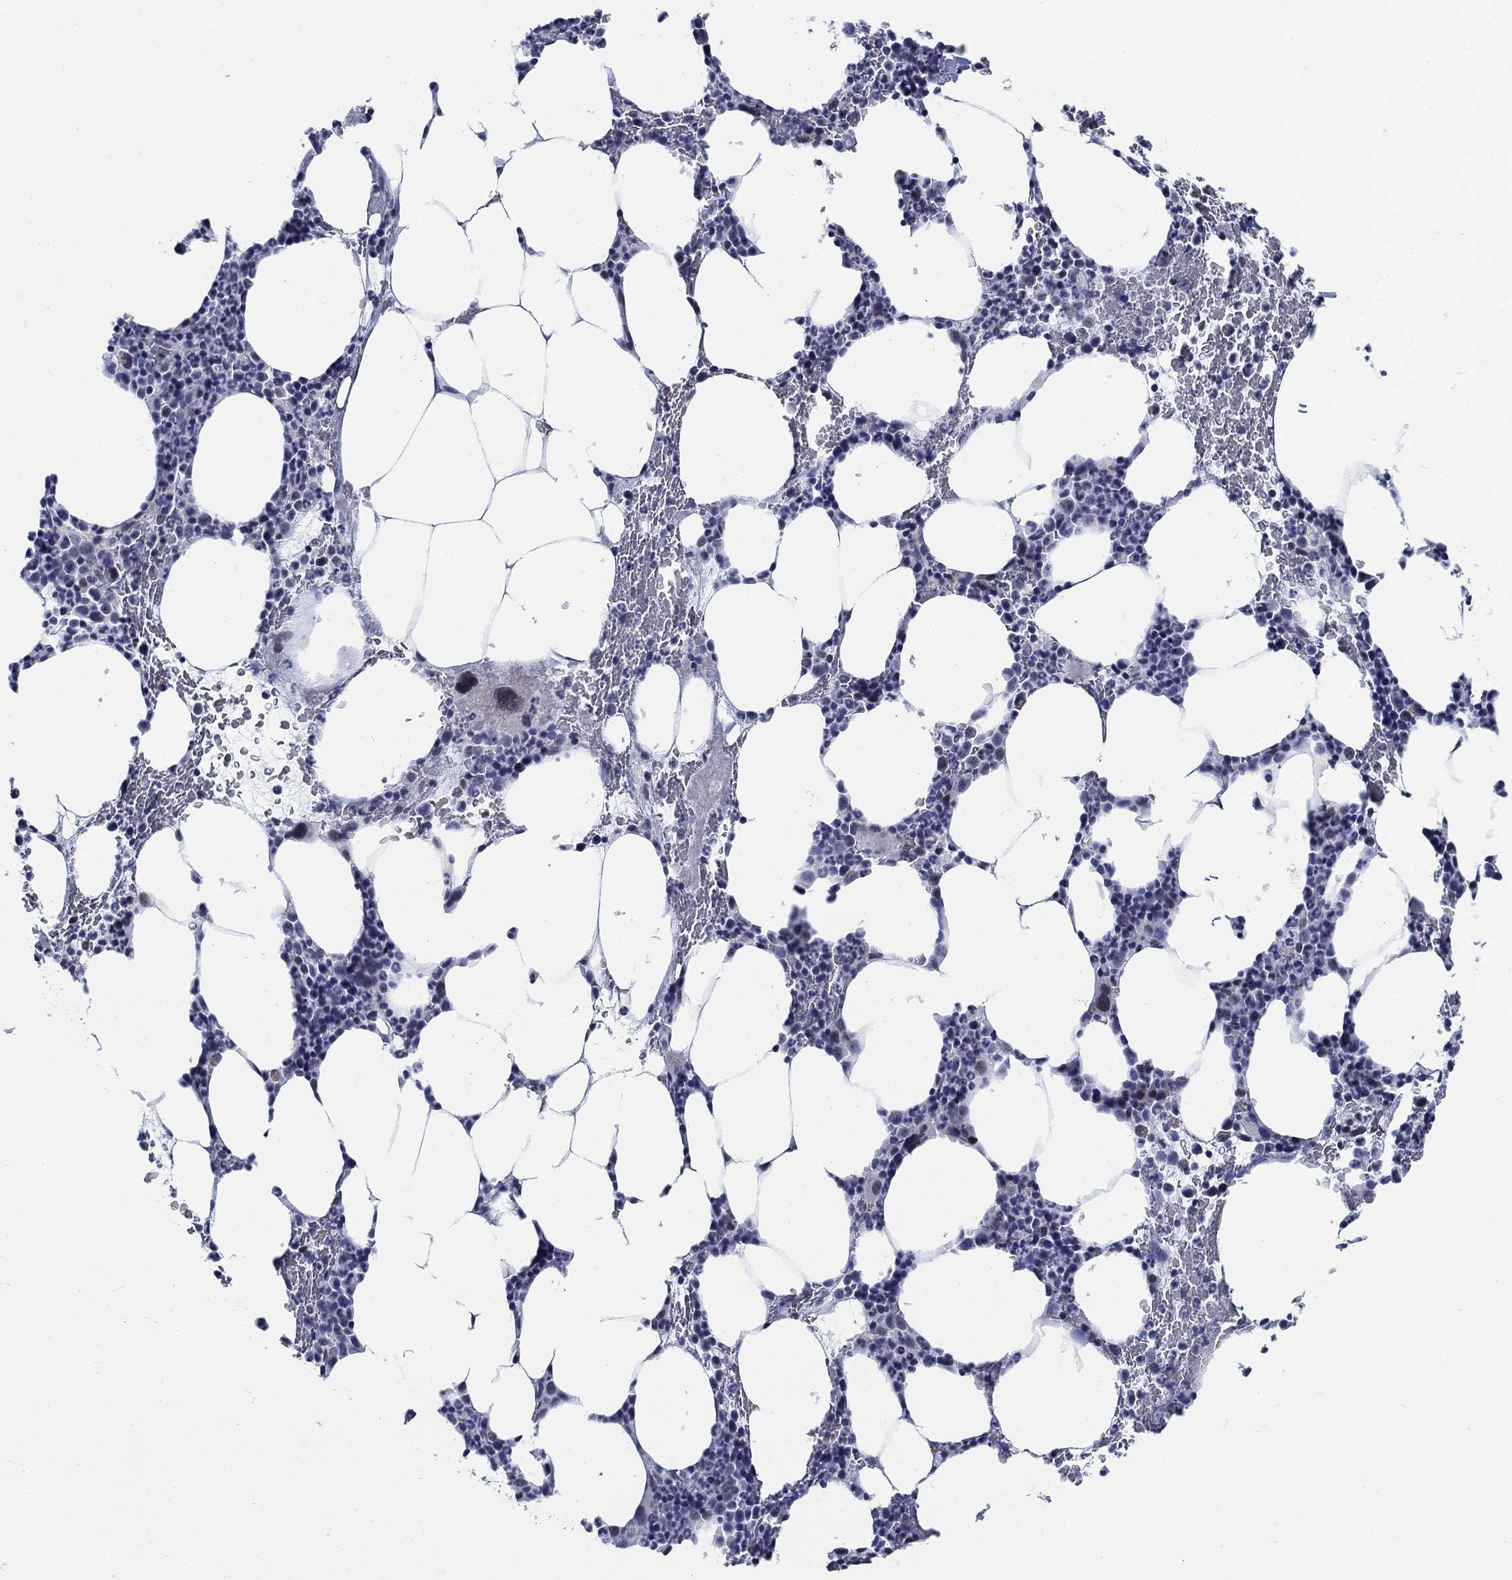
{"staining": {"intensity": "negative", "quantity": "none", "location": "none"}, "tissue": "bone marrow", "cell_type": "Hematopoietic cells", "image_type": "normal", "snomed": [{"axis": "morphology", "description": "Normal tissue, NOS"}, {"axis": "topography", "description": "Bone marrow"}], "caption": "A micrograph of bone marrow stained for a protein reveals no brown staining in hematopoietic cells. (Immunohistochemistry, brightfield microscopy, high magnification).", "gene": "NEU3", "patient": {"sex": "male", "age": 83}}